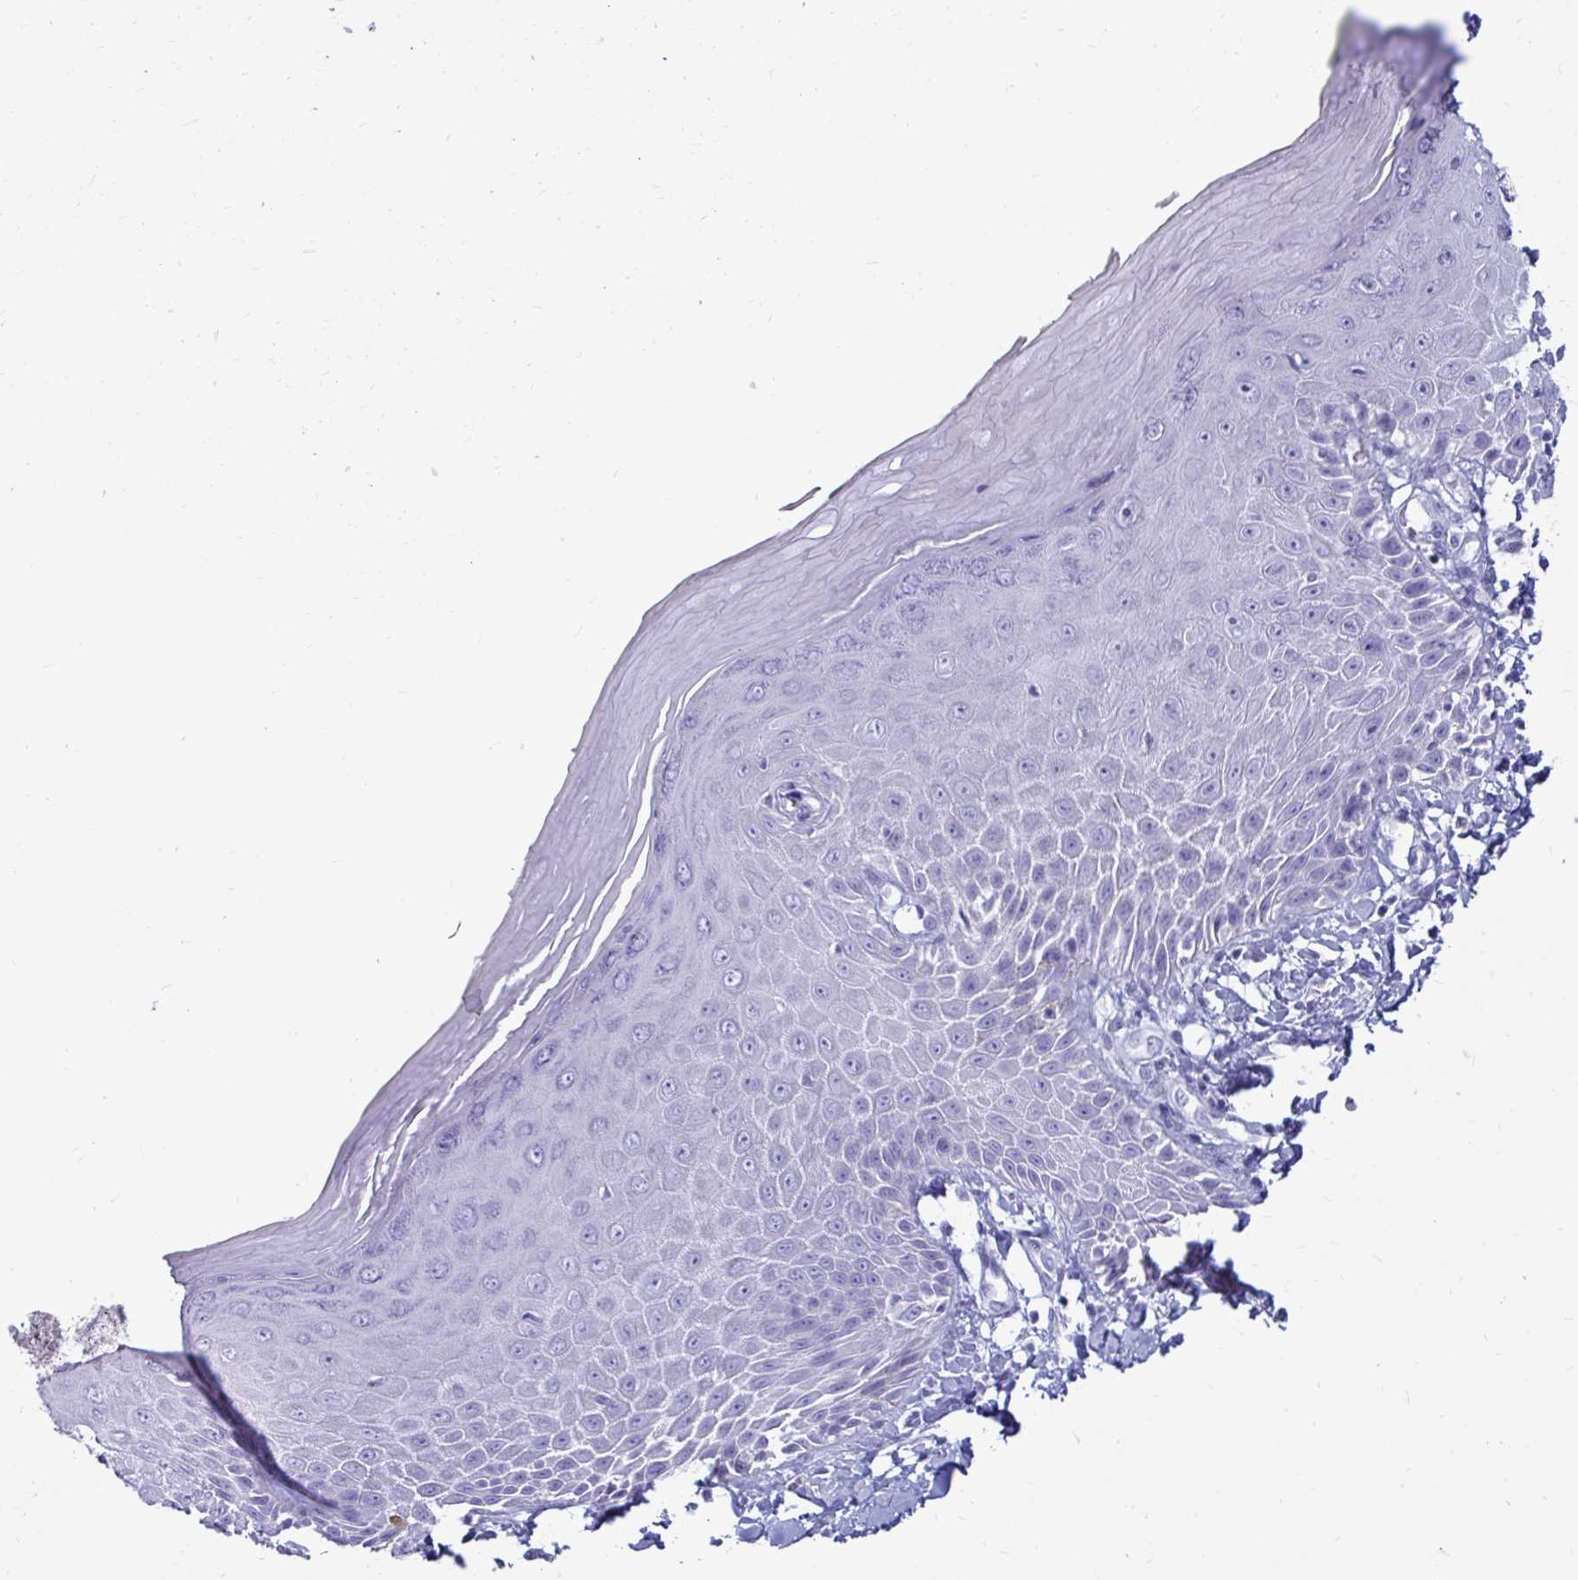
{"staining": {"intensity": "negative", "quantity": "none", "location": "none"}, "tissue": "skin", "cell_type": "Epidermal cells", "image_type": "normal", "snomed": [{"axis": "morphology", "description": "Normal tissue, NOS"}, {"axis": "topography", "description": "Anal"}, {"axis": "topography", "description": "Peripheral nerve tissue"}], "caption": "Photomicrograph shows no significant protein positivity in epidermal cells of unremarkable skin. (DAB IHC with hematoxylin counter stain).", "gene": "NANOGNB", "patient": {"sex": "male", "age": 78}}